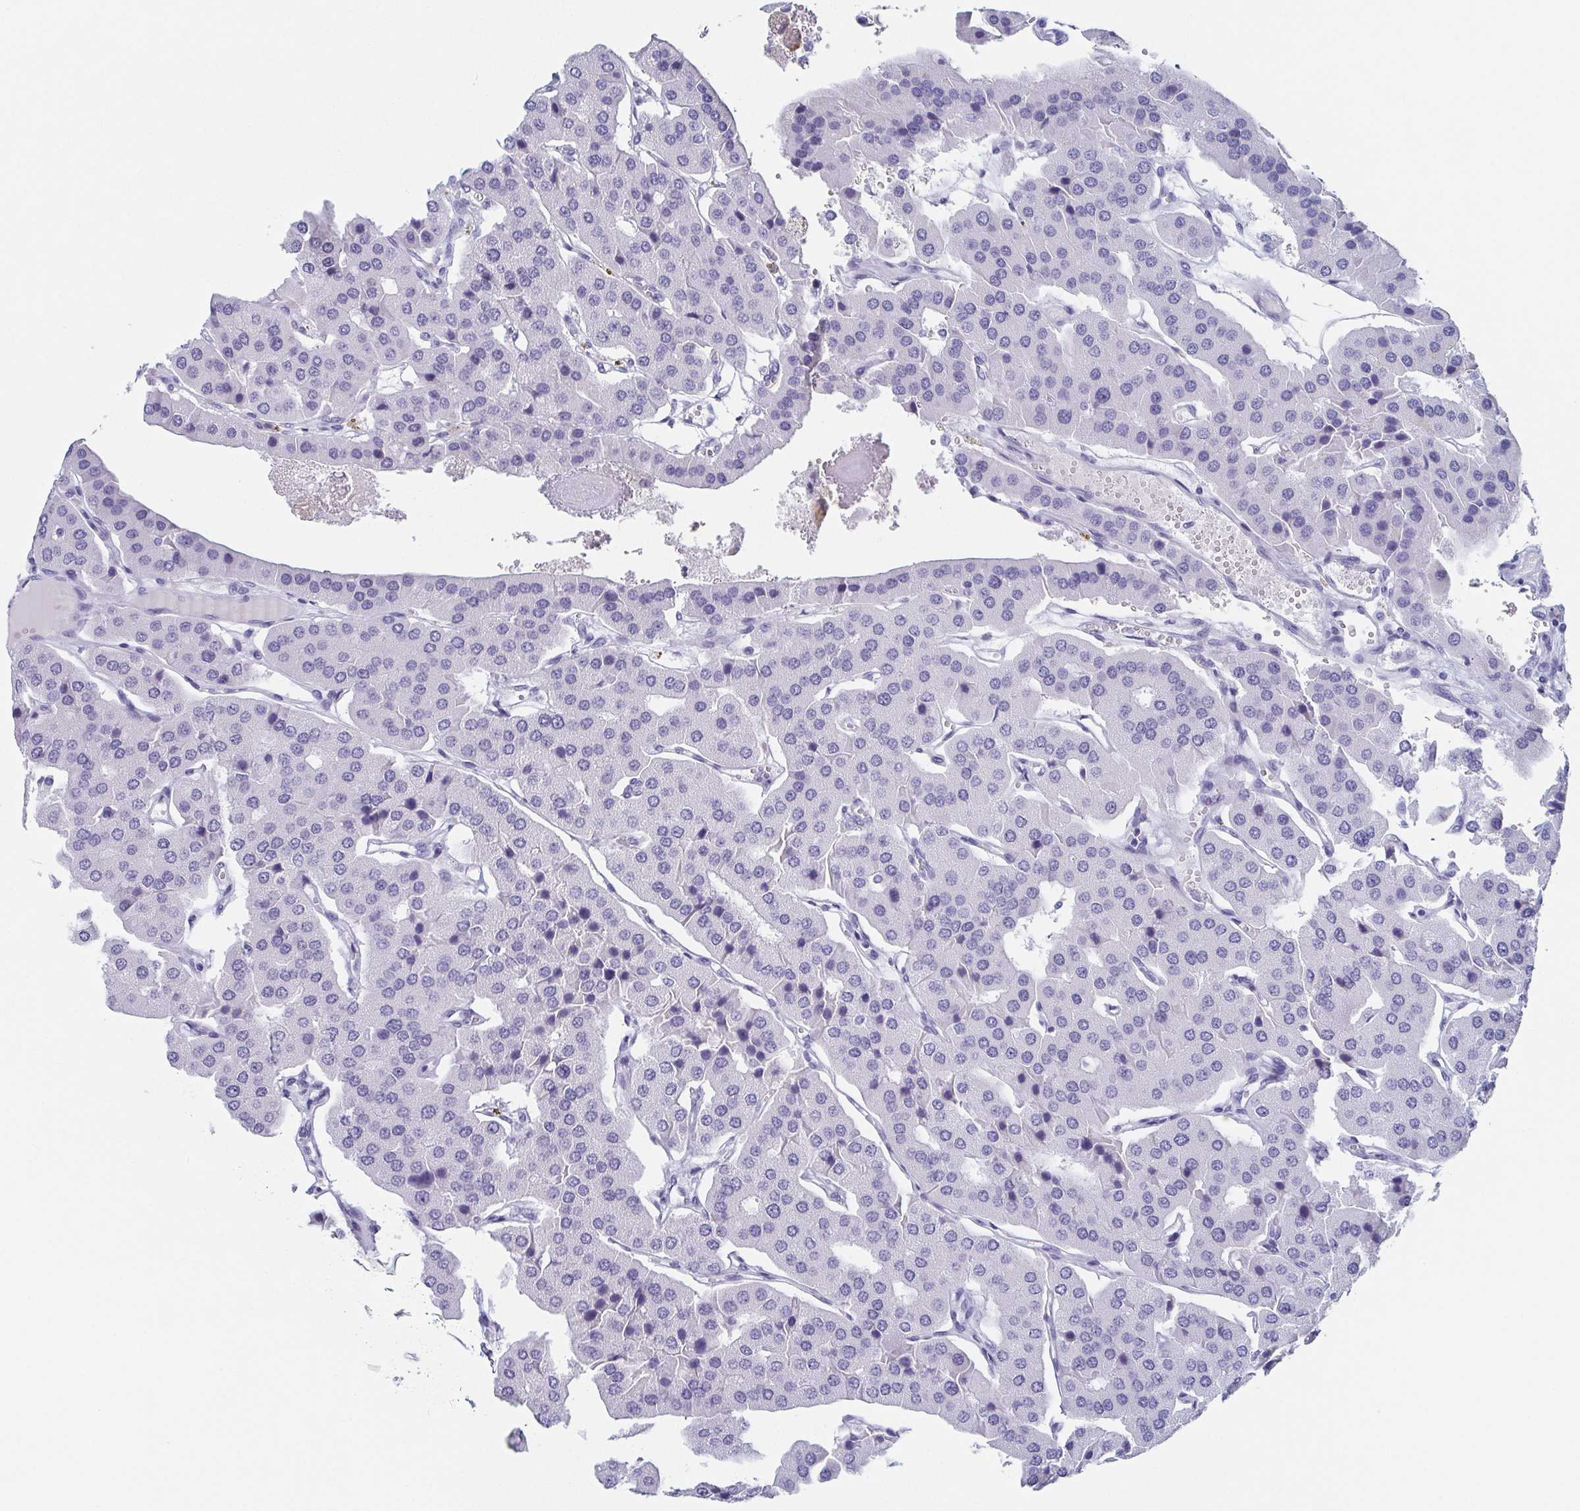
{"staining": {"intensity": "negative", "quantity": "none", "location": "none"}, "tissue": "parathyroid gland", "cell_type": "Glandular cells", "image_type": "normal", "snomed": [{"axis": "morphology", "description": "Normal tissue, NOS"}, {"axis": "morphology", "description": "Adenoma, NOS"}, {"axis": "topography", "description": "Parathyroid gland"}], "caption": "Human parathyroid gland stained for a protein using immunohistochemistry (IHC) reveals no staining in glandular cells.", "gene": "REG4", "patient": {"sex": "female", "age": 86}}